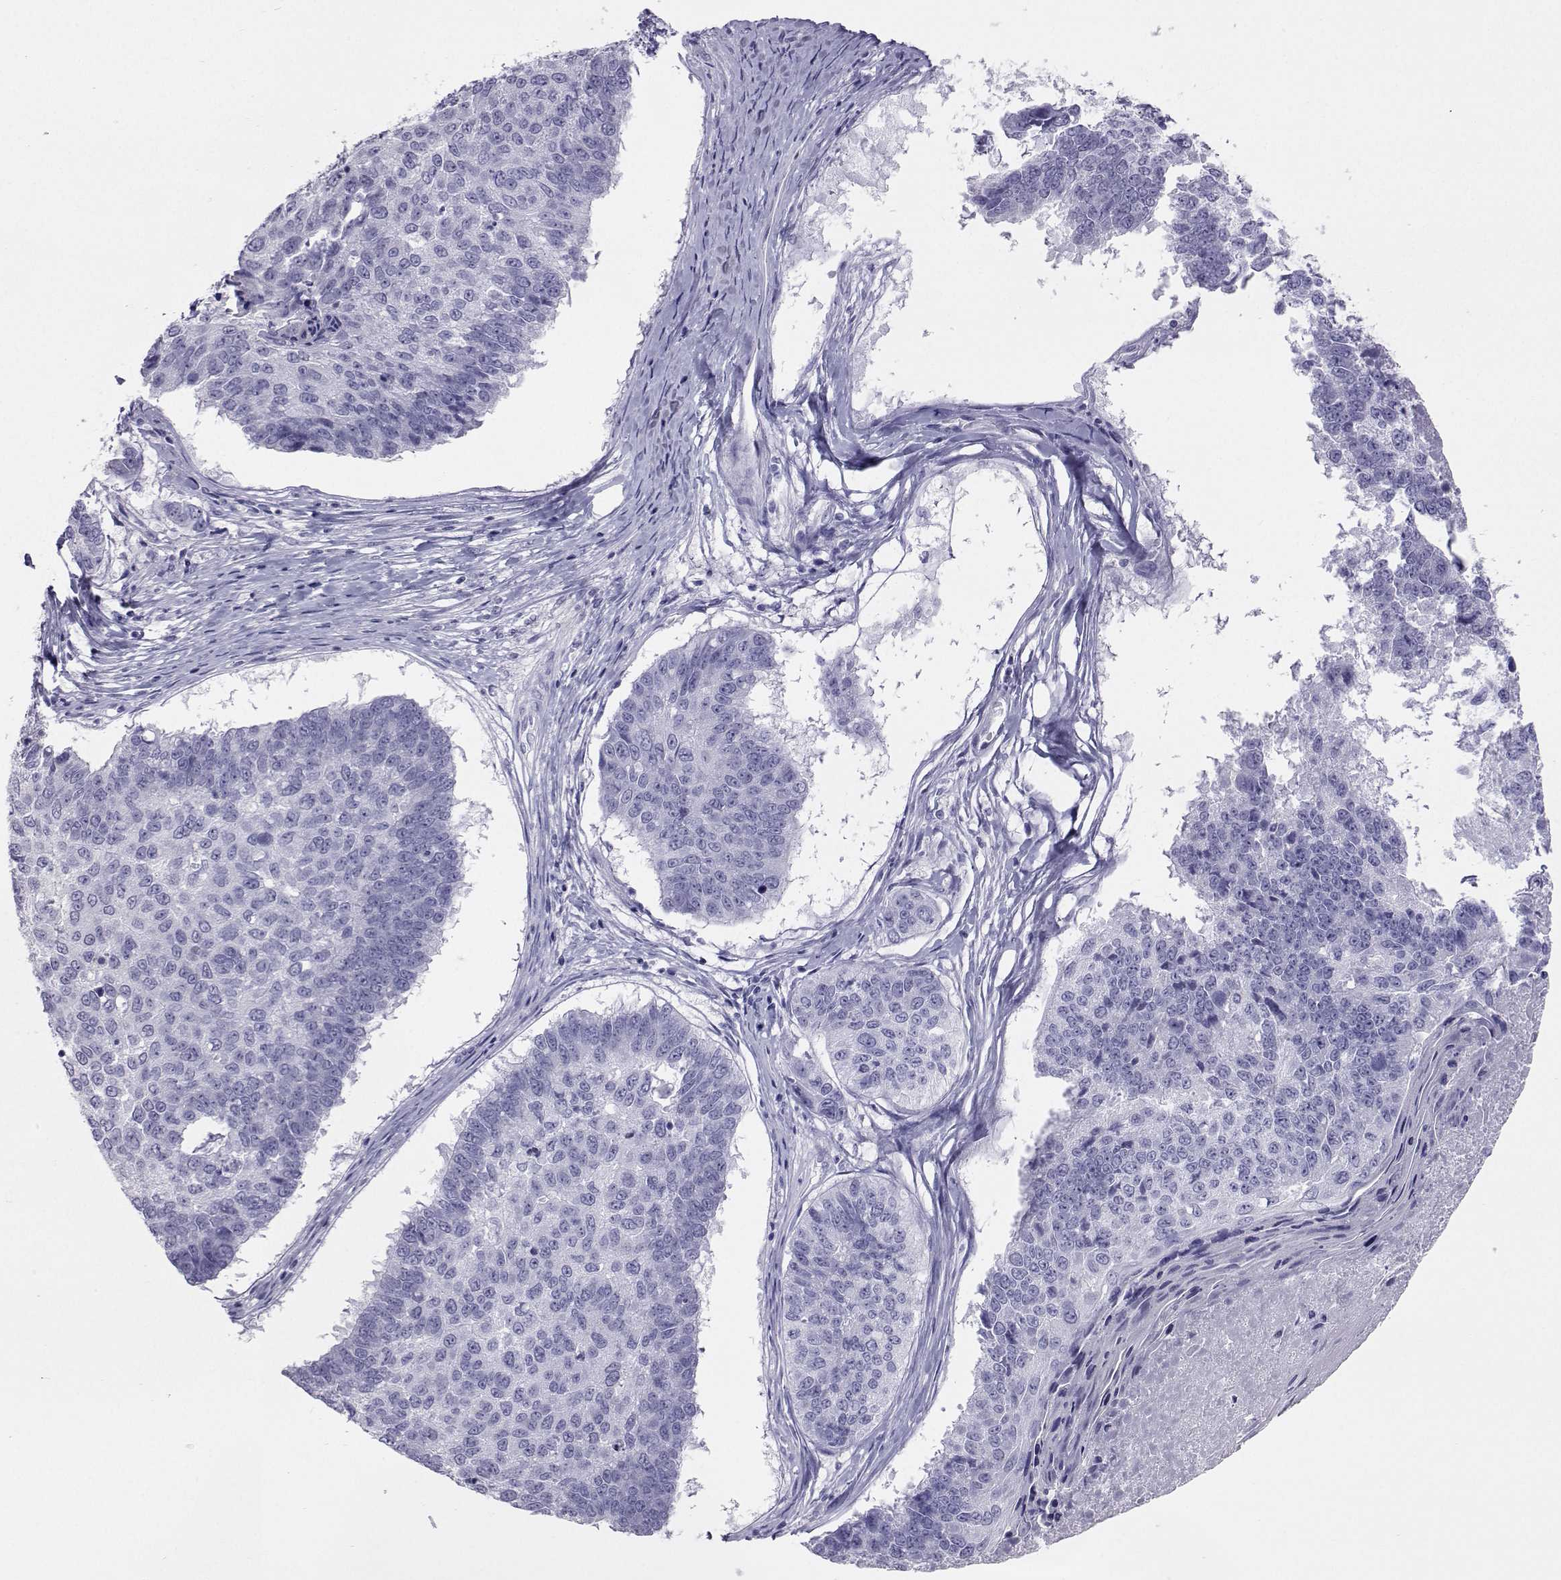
{"staining": {"intensity": "negative", "quantity": "none", "location": "none"}, "tissue": "lung cancer", "cell_type": "Tumor cells", "image_type": "cancer", "snomed": [{"axis": "morphology", "description": "Squamous cell carcinoma, NOS"}, {"axis": "topography", "description": "Lung"}], "caption": "The immunohistochemistry (IHC) photomicrograph has no significant positivity in tumor cells of squamous cell carcinoma (lung) tissue. Brightfield microscopy of immunohistochemistry (IHC) stained with DAB (brown) and hematoxylin (blue), captured at high magnification.", "gene": "PLIN4", "patient": {"sex": "male", "age": 73}}